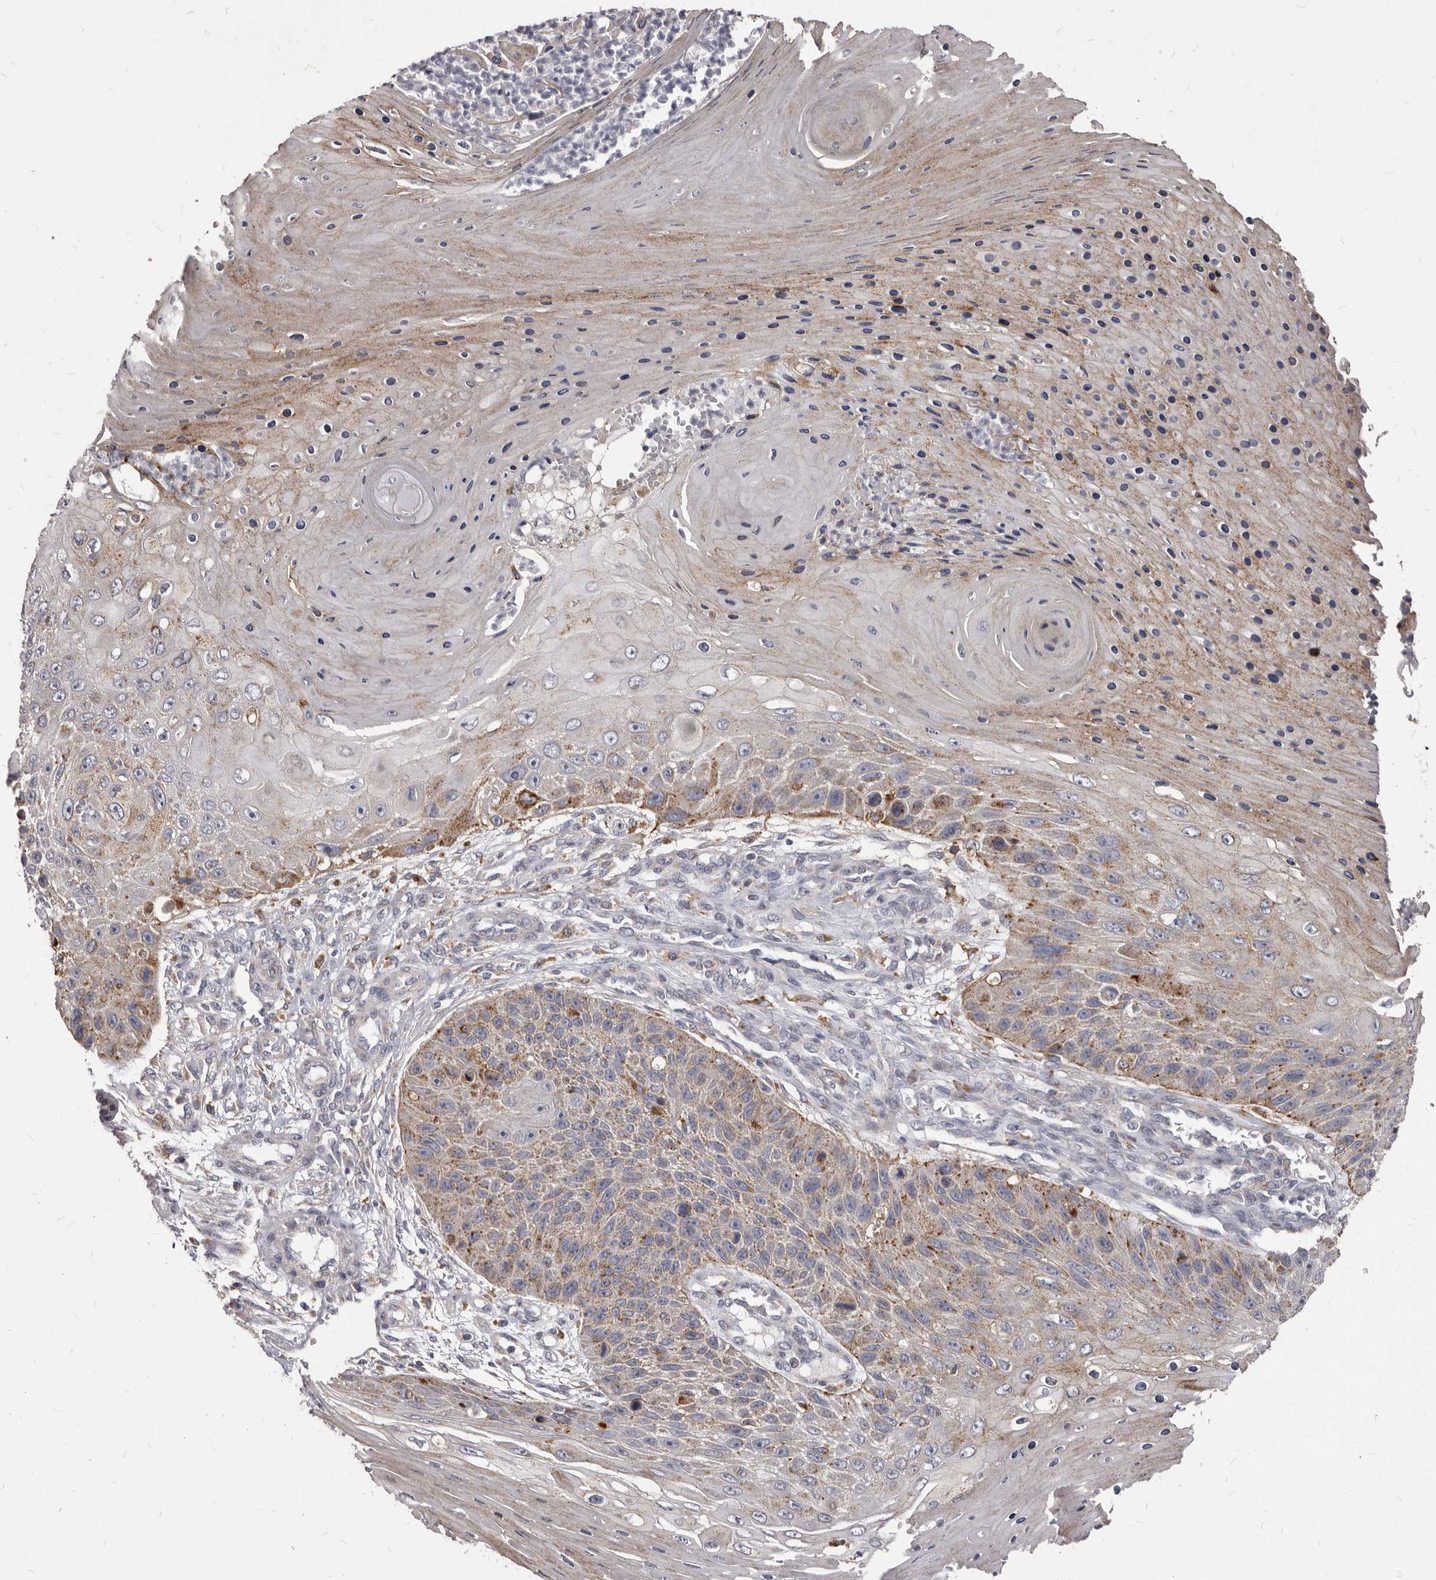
{"staining": {"intensity": "moderate", "quantity": "25%-75%", "location": "cytoplasmic/membranous"}, "tissue": "skin cancer", "cell_type": "Tumor cells", "image_type": "cancer", "snomed": [{"axis": "morphology", "description": "Squamous cell carcinoma, NOS"}, {"axis": "topography", "description": "Skin"}], "caption": "There is medium levels of moderate cytoplasmic/membranous staining in tumor cells of squamous cell carcinoma (skin), as demonstrated by immunohistochemical staining (brown color).", "gene": "PI4K2A", "patient": {"sex": "female", "age": 88}}